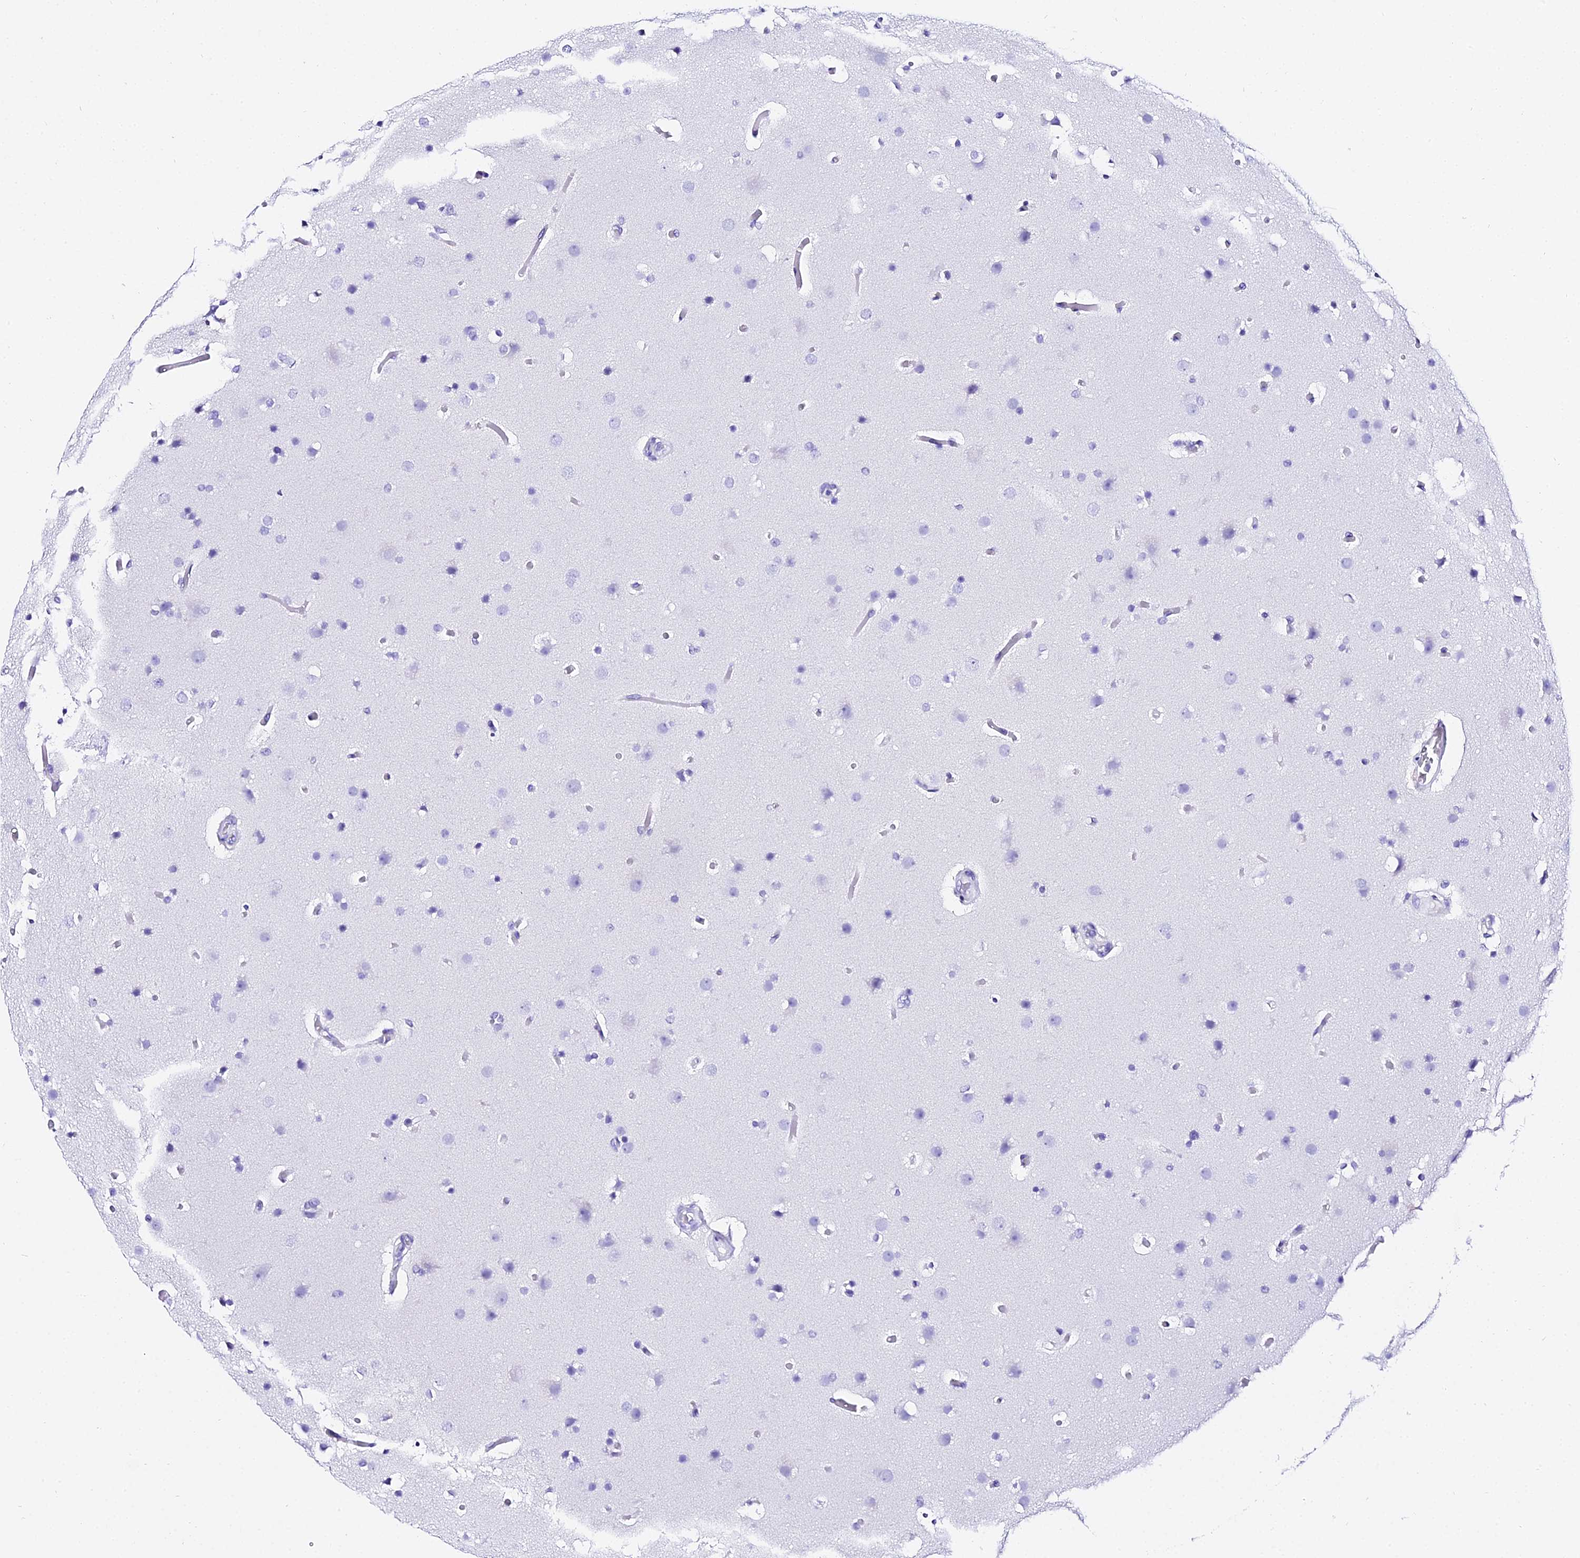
{"staining": {"intensity": "negative", "quantity": "none", "location": "none"}, "tissue": "glioma", "cell_type": "Tumor cells", "image_type": "cancer", "snomed": [{"axis": "morphology", "description": "Glioma, malignant, High grade"}, {"axis": "topography", "description": "Cerebral cortex"}], "caption": "Malignant high-grade glioma was stained to show a protein in brown. There is no significant expression in tumor cells.", "gene": "TRMT44", "patient": {"sex": "female", "age": 36}}